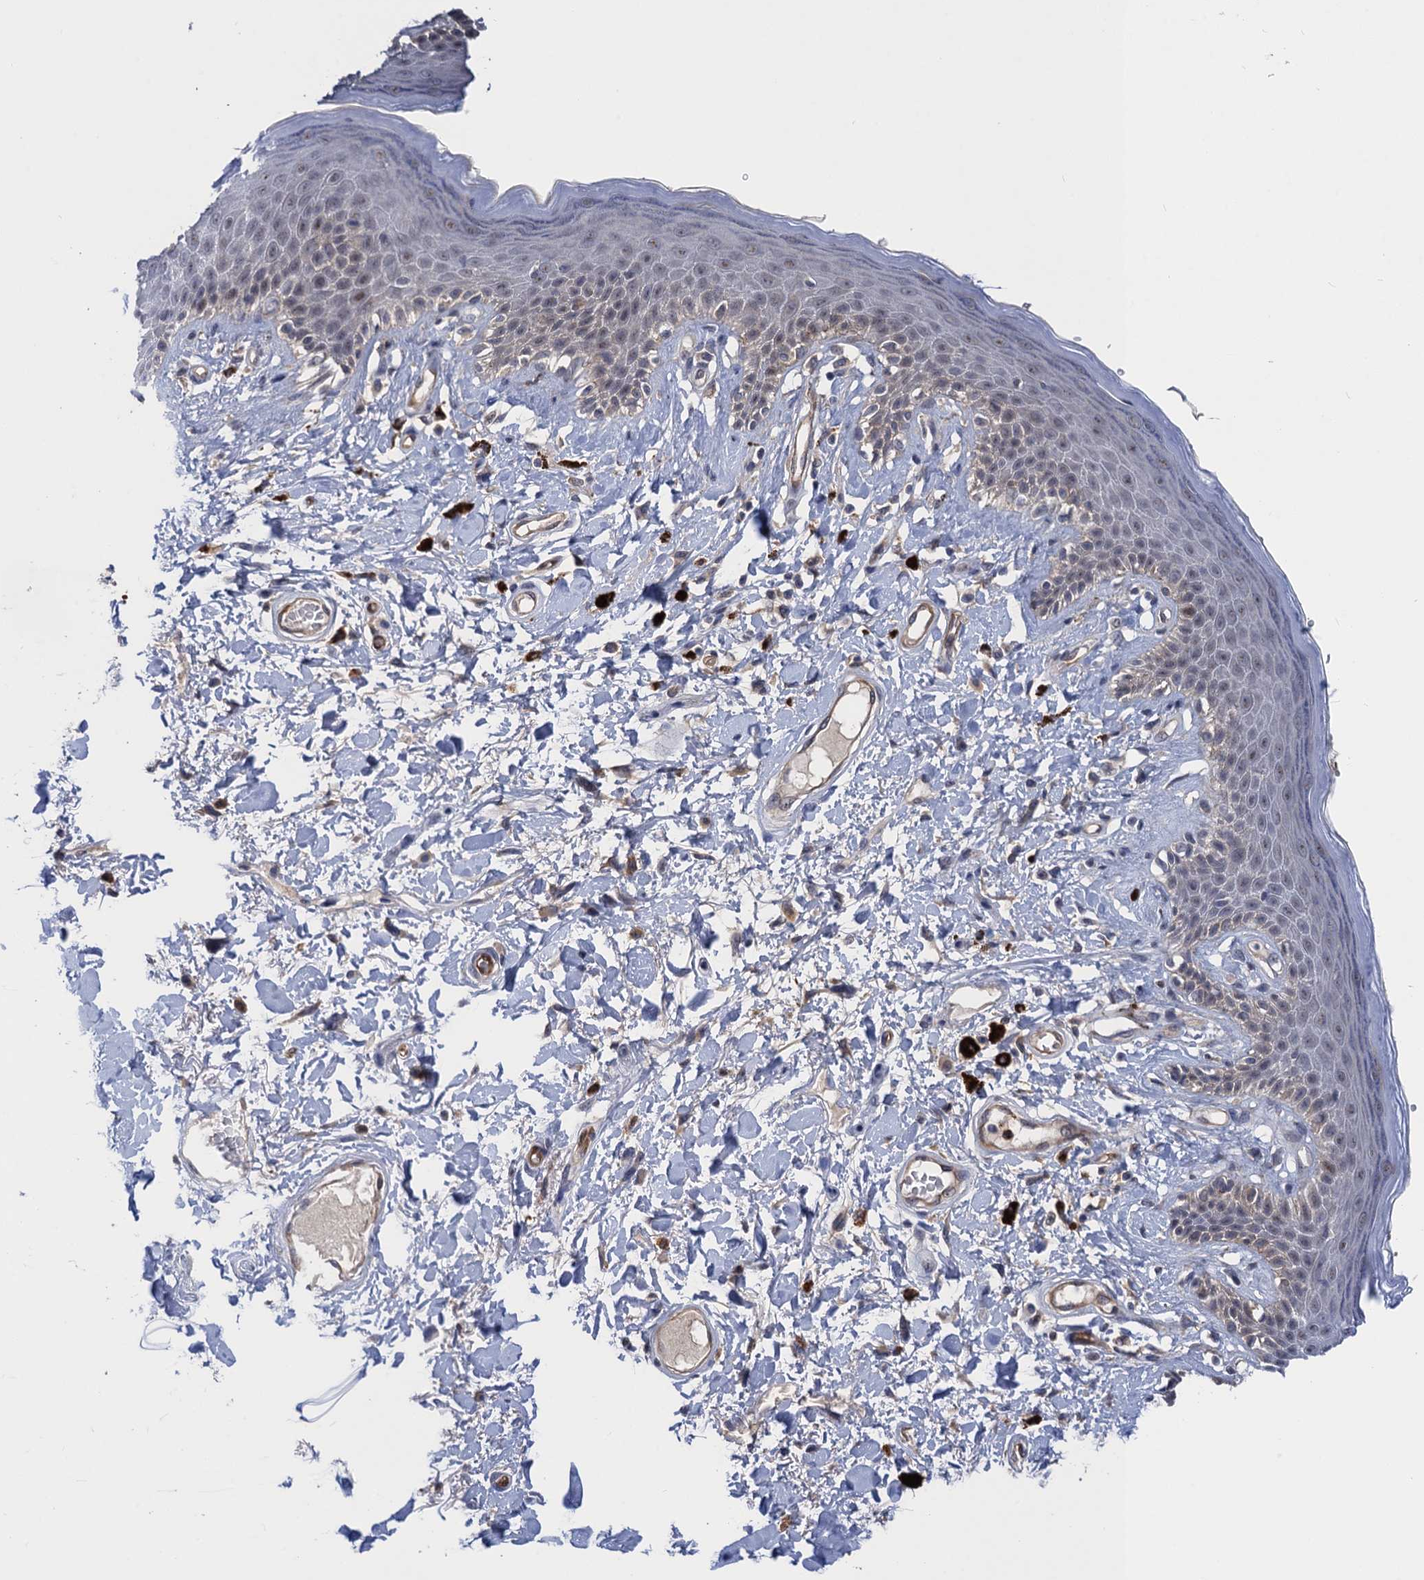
{"staining": {"intensity": "weak", "quantity": "25%-75%", "location": "cytoplasmic/membranous"}, "tissue": "skin", "cell_type": "Epidermal cells", "image_type": "normal", "snomed": [{"axis": "morphology", "description": "Normal tissue, NOS"}, {"axis": "topography", "description": "Anal"}], "caption": "Skin stained with DAB (3,3'-diaminobenzidine) immunohistochemistry (IHC) shows low levels of weak cytoplasmic/membranous expression in about 25%-75% of epidermal cells.", "gene": "NEK8", "patient": {"sex": "female", "age": 78}}